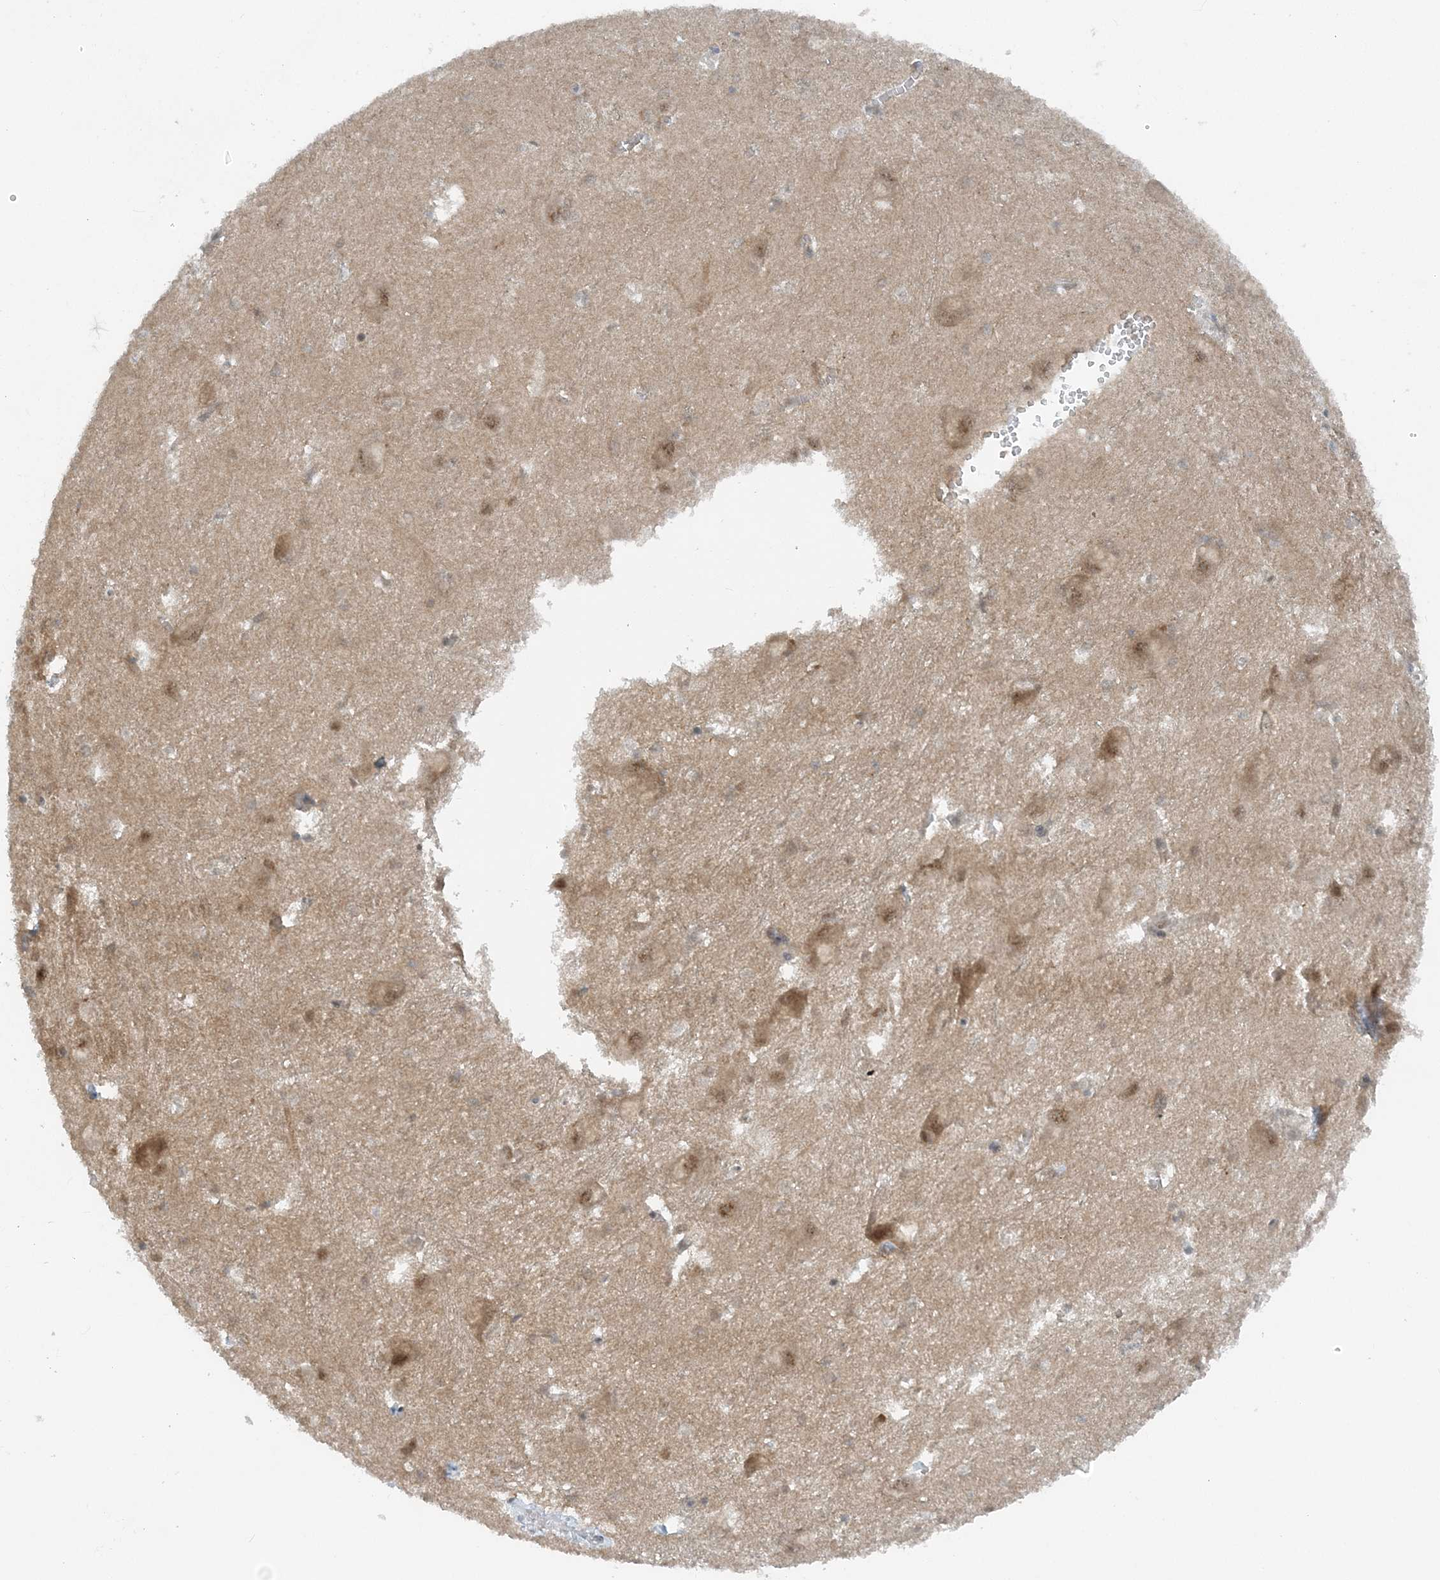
{"staining": {"intensity": "moderate", "quantity": "<25%", "location": "nuclear"}, "tissue": "caudate", "cell_type": "Glial cells", "image_type": "normal", "snomed": [{"axis": "morphology", "description": "Normal tissue, NOS"}, {"axis": "topography", "description": "Lateral ventricle wall"}], "caption": "Caudate stained with a protein marker displays moderate staining in glial cells.", "gene": "ATP11A", "patient": {"sex": "male", "age": 37}}